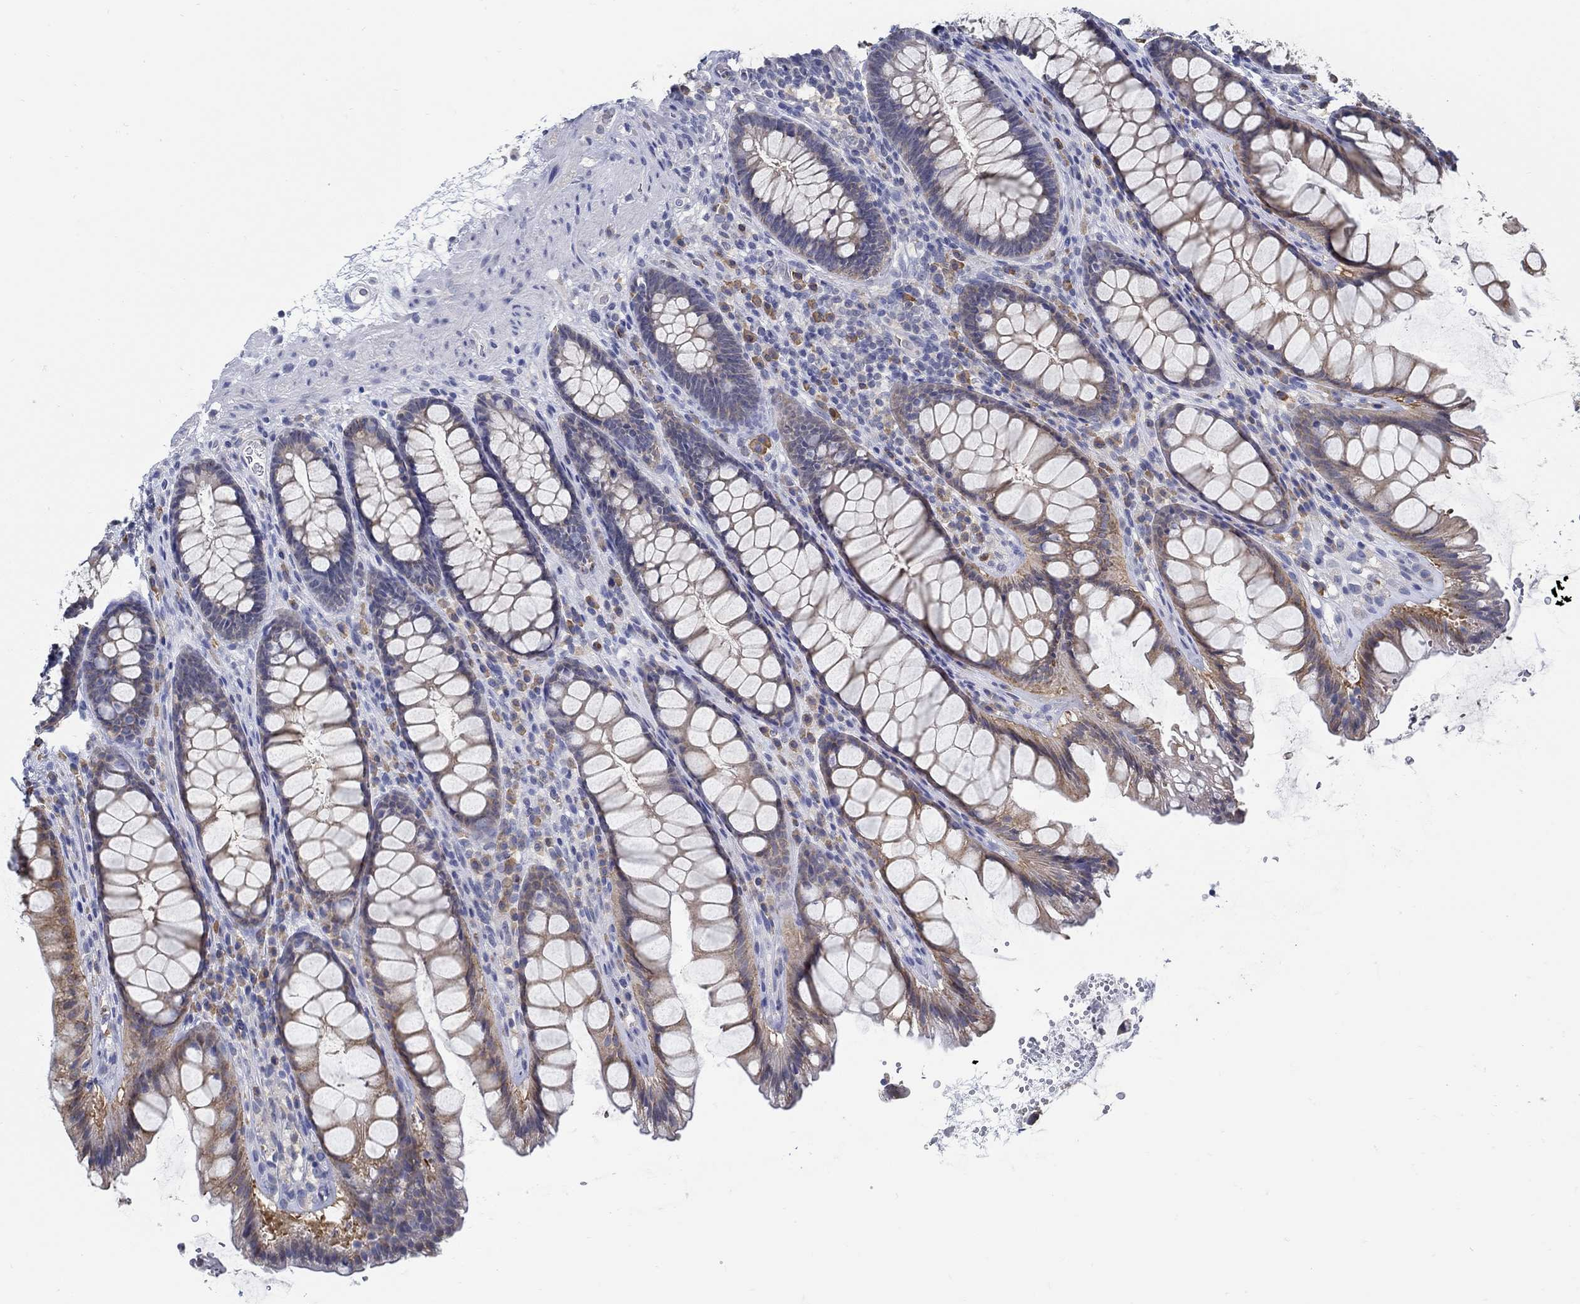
{"staining": {"intensity": "moderate", "quantity": "25%-75%", "location": "cytoplasmic/membranous"}, "tissue": "rectum", "cell_type": "Glandular cells", "image_type": "normal", "snomed": [{"axis": "morphology", "description": "Normal tissue, NOS"}, {"axis": "topography", "description": "Rectum"}], "caption": "Moderate cytoplasmic/membranous positivity for a protein is present in approximately 25%-75% of glandular cells of unremarkable rectum using immunohistochemistry (IHC).", "gene": "PCDH11X", "patient": {"sex": "male", "age": 72}}